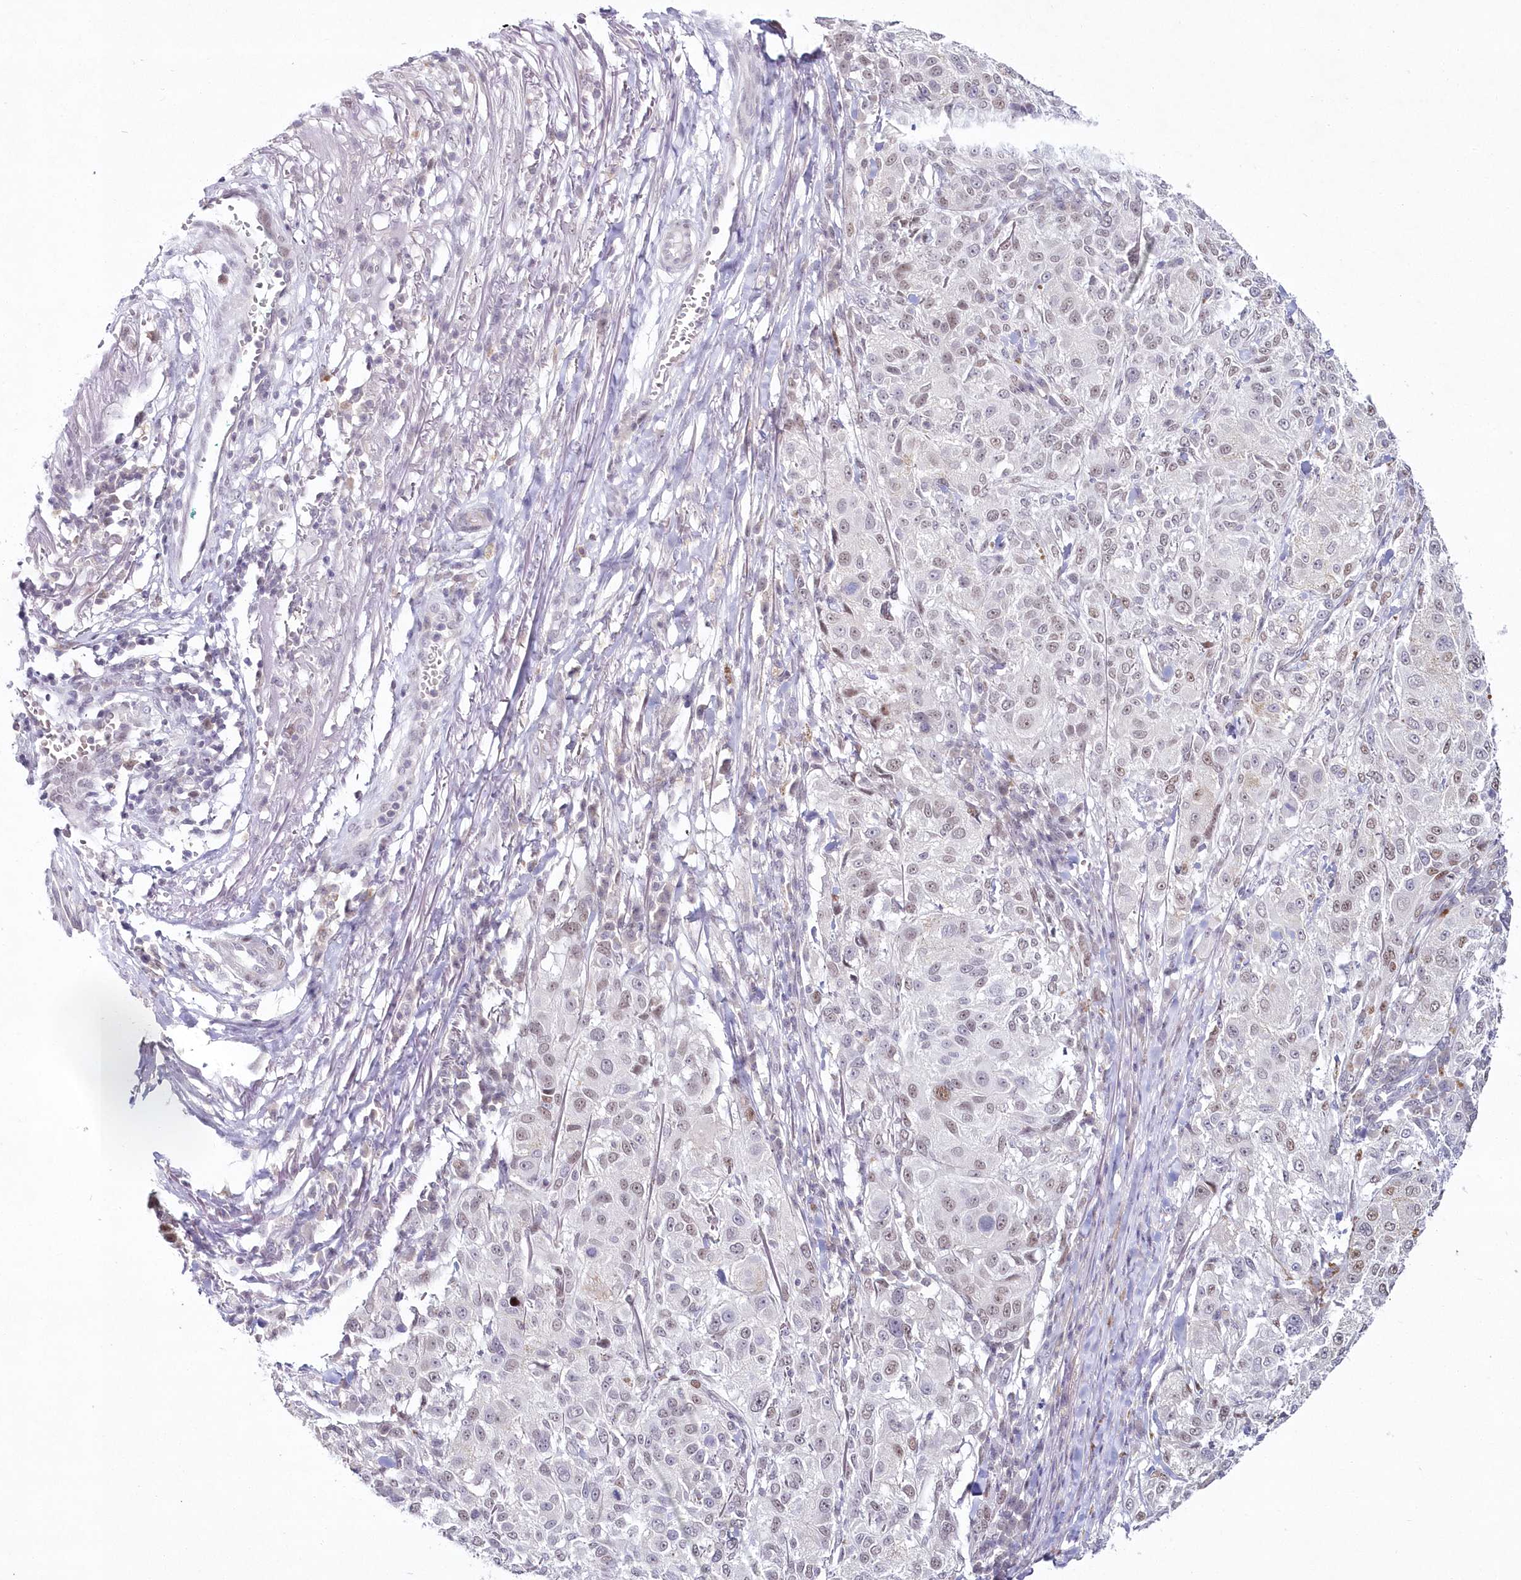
{"staining": {"intensity": "weak", "quantity": "25%-75%", "location": "nuclear"}, "tissue": "melanoma", "cell_type": "Tumor cells", "image_type": "cancer", "snomed": [{"axis": "morphology", "description": "Necrosis, NOS"}, {"axis": "morphology", "description": "Malignant melanoma, NOS"}, {"axis": "topography", "description": "Skin"}], "caption": "A low amount of weak nuclear expression is identified in approximately 25%-75% of tumor cells in melanoma tissue. Using DAB (brown) and hematoxylin (blue) stains, captured at high magnification using brightfield microscopy.", "gene": "HYCC2", "patient": {"sex": "female", "age": 87}}